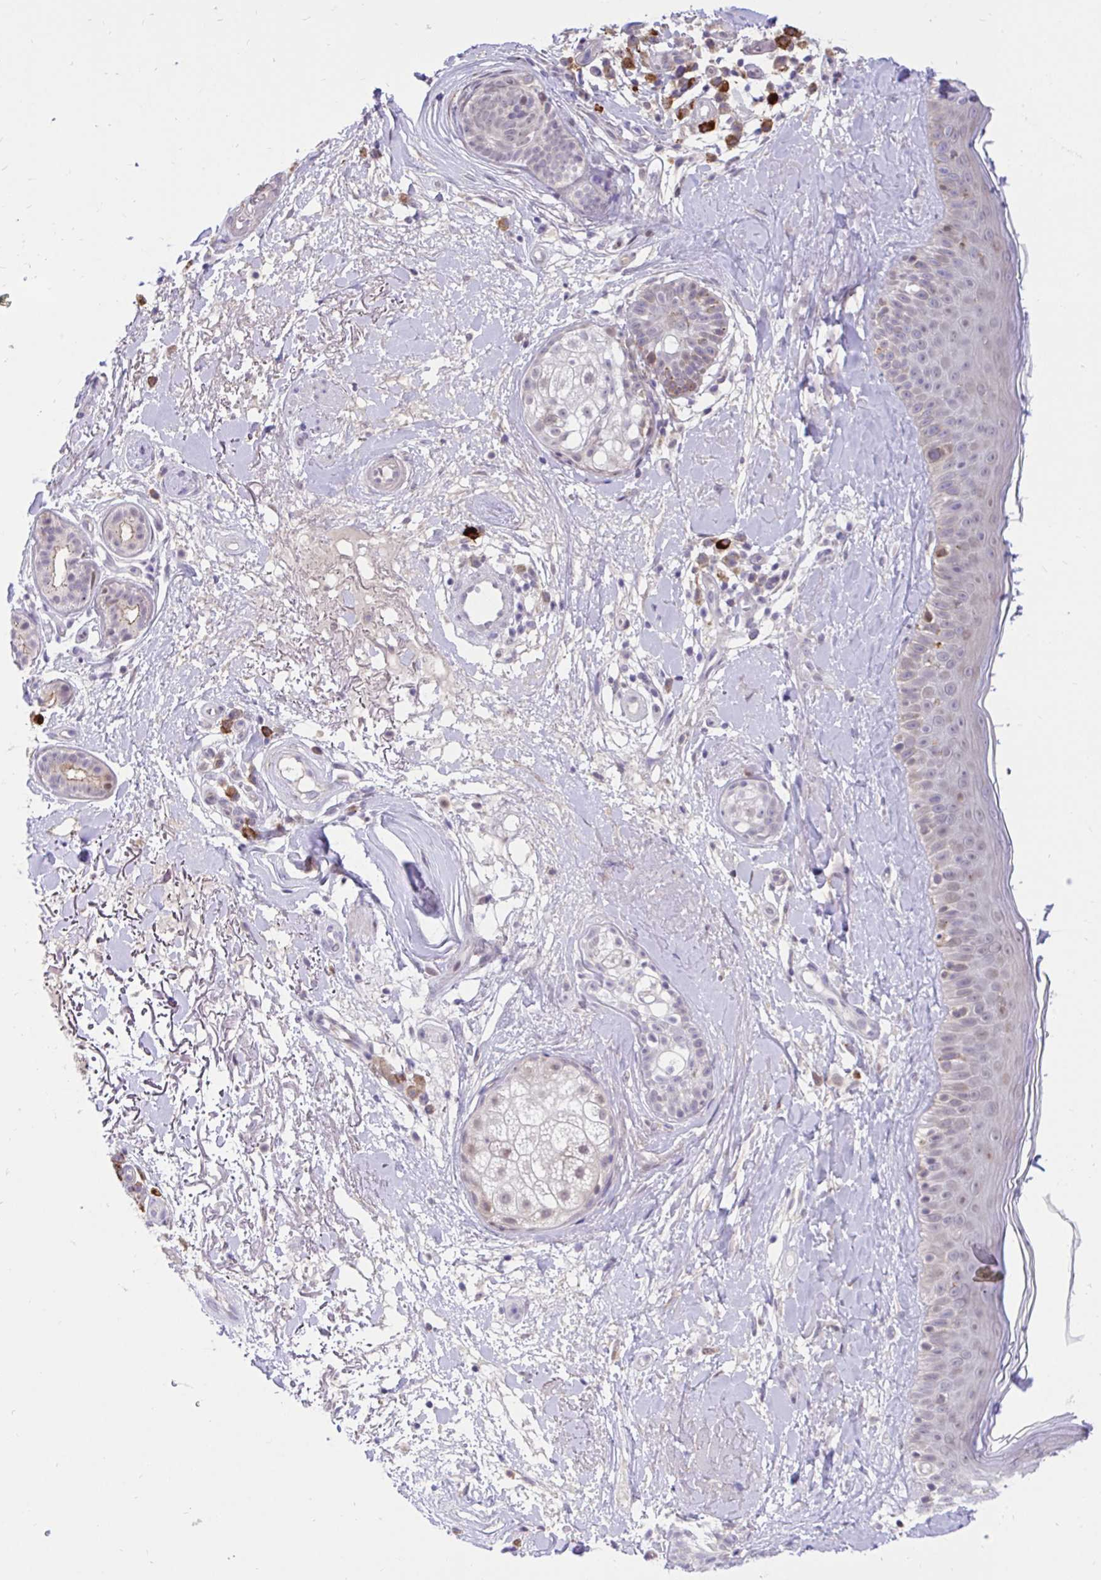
{"staining": {"intensity": "negative", "quantity": "none", "location": "none"}, "tissue": "skin", "cell_type": "Fibroblasts", "image_type": "normal", "snomed": [{"axis": "morphology", "description": "Normal tissue, NOS"}, {"axis": "topography", "description": "Skin"}], "caption": "IHC photomicrograph of normal human skin stained for a protein (brown), which shows no staining in fibroblasts. (DAB (3,3'-diaminobenzidine) immunohistochemistry with hematoxylin counter stain).", "gene": "NAALAD2", "patient": {"sex": "male", "age": 73}}